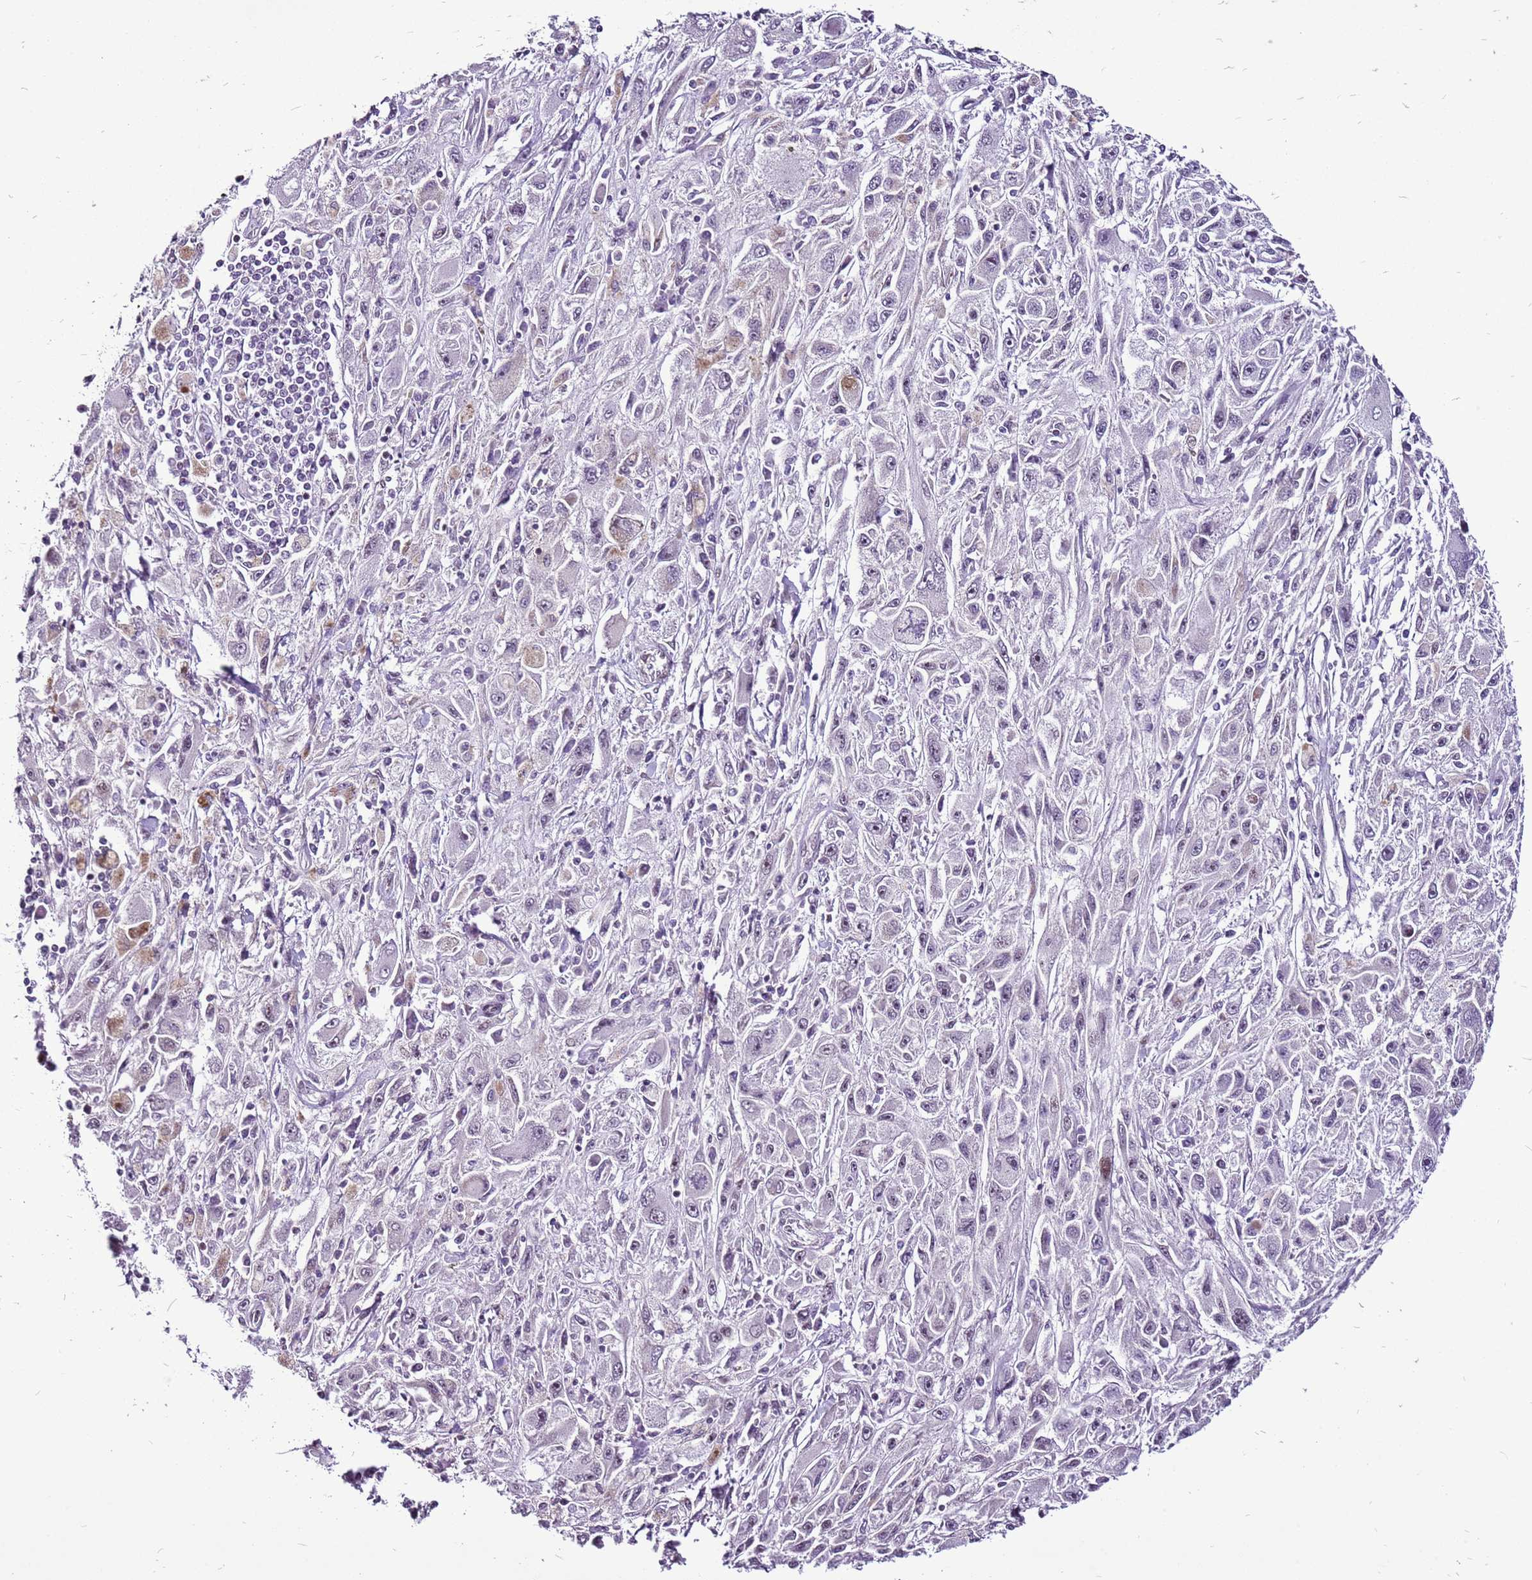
{"staining": {"intensity": "weak", "quantity": "<25%", "location": "nuclear"}, "tissue": "melanoma", "cell_type": "Tumor cells", "image_type": "cancer", "snomed": [{"axis": "morphology", "description": "Malignant melanoma, Metastatic site"}, {"axis": "topography", "description": "Skin"}], "caption": "High magnification brightfield microscopy of malignant melanoma (metastatic site) stained with DAB (brown) and counterstained with hematoxylin (blue): tumor cells show no significant positivity. The staining is performed using DAB brown chromogen with nuclei counter-stained in using hematoxylin.", "gene": "CCDC166", "patient": {"sex": "male", "age": 53}}